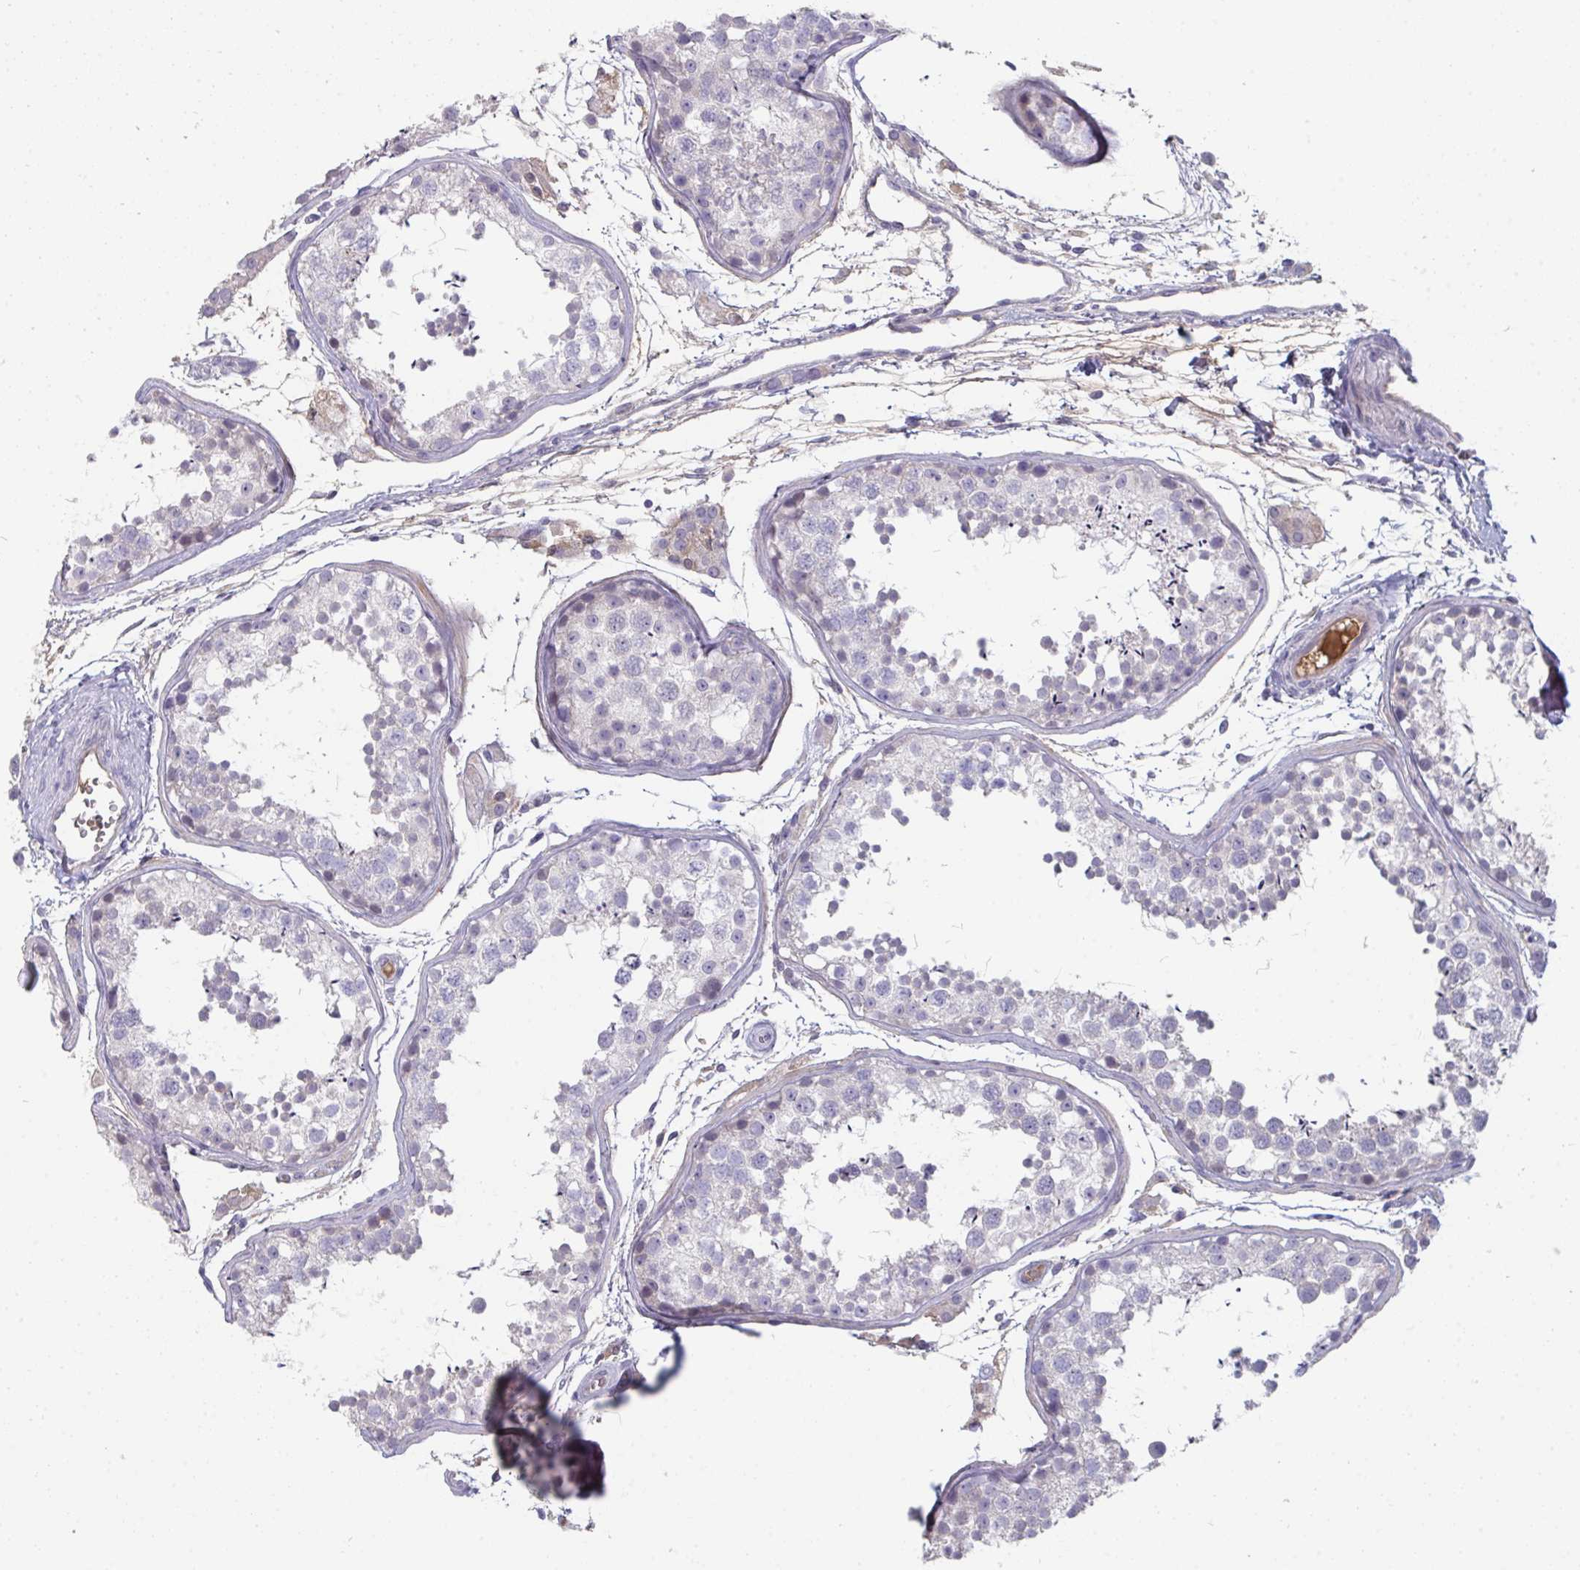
{"staining": {"intensity": "negative", "quantity": "none", "location": "none"}, "tissue": "testis", "cell_type": "Cells in seminiferous ducts", "image_type": "normal", "snomed": [{"axis": "morphology", "description": "Normal tissue, NOS"}, {"axis": "topography", "description": "Testis"}], "caption": "The histopathology image shows no significant positivity in cells in seminiferous ducts of testis.", "gene": "HGFAC", "patient": {"sex": "male", "age": 29}}